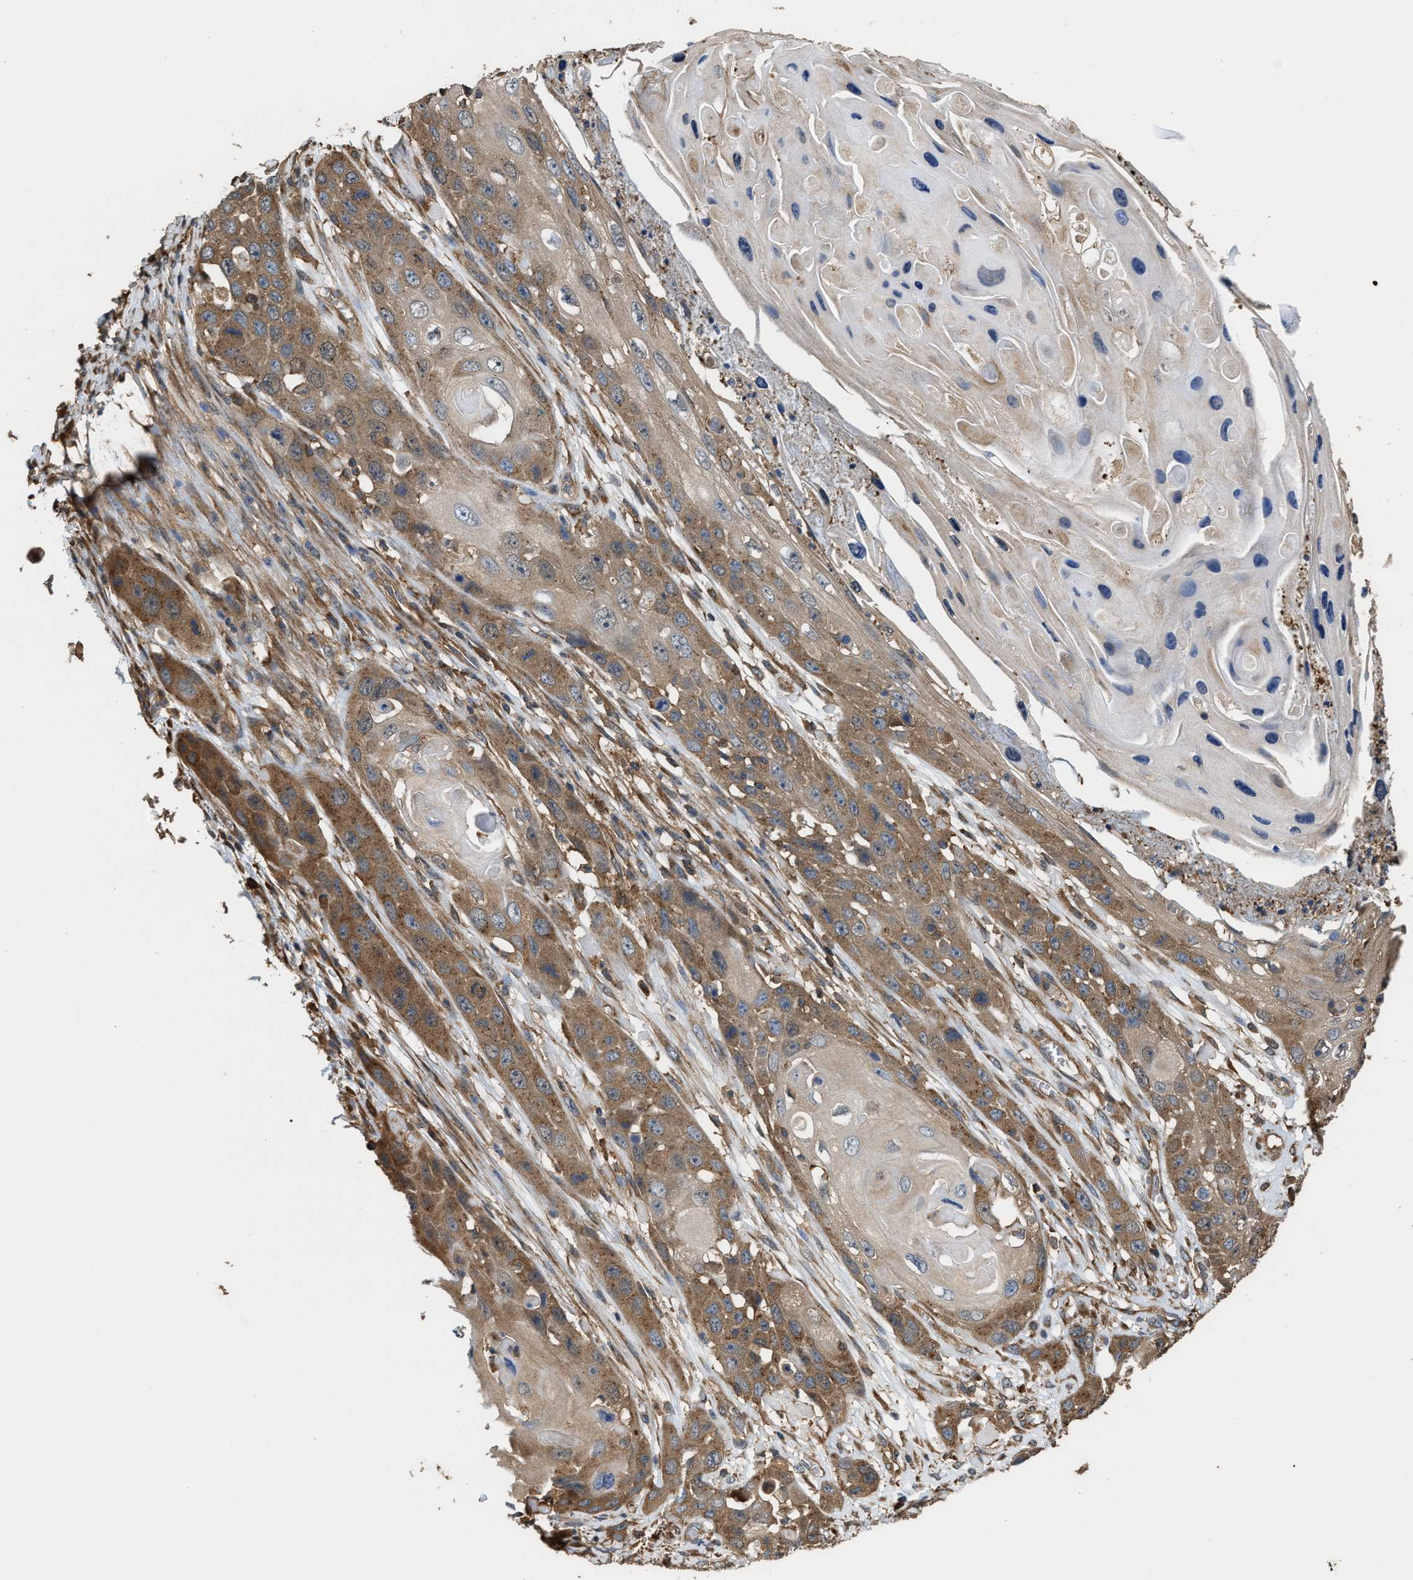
{"staining": {"intensity": "moderate", "quantity": ">75%", "location": "cytoplasmic/membranous"}, "tissue": "skin cancer", "cell_type": "Tumor cells", "image_type": "cancer", "snomed": [{"axis": "morphology", "description": "Squamous cell carcinoma, NOS"}, {"axis": "topography", "description": "Skin"}], "caption": "High-magnification brightfield microscopy of skin cancer stained with DAB (3,3'-diaminobenzidine) (brown) and counterstained with hematoxylin (blue). tumor cells exhibit moderate cytoplasmic/membranous expression is appreciated in approximately>75% of cells.", "gene": "ATIC", "patient": {"sex": "male", "age": 55}}